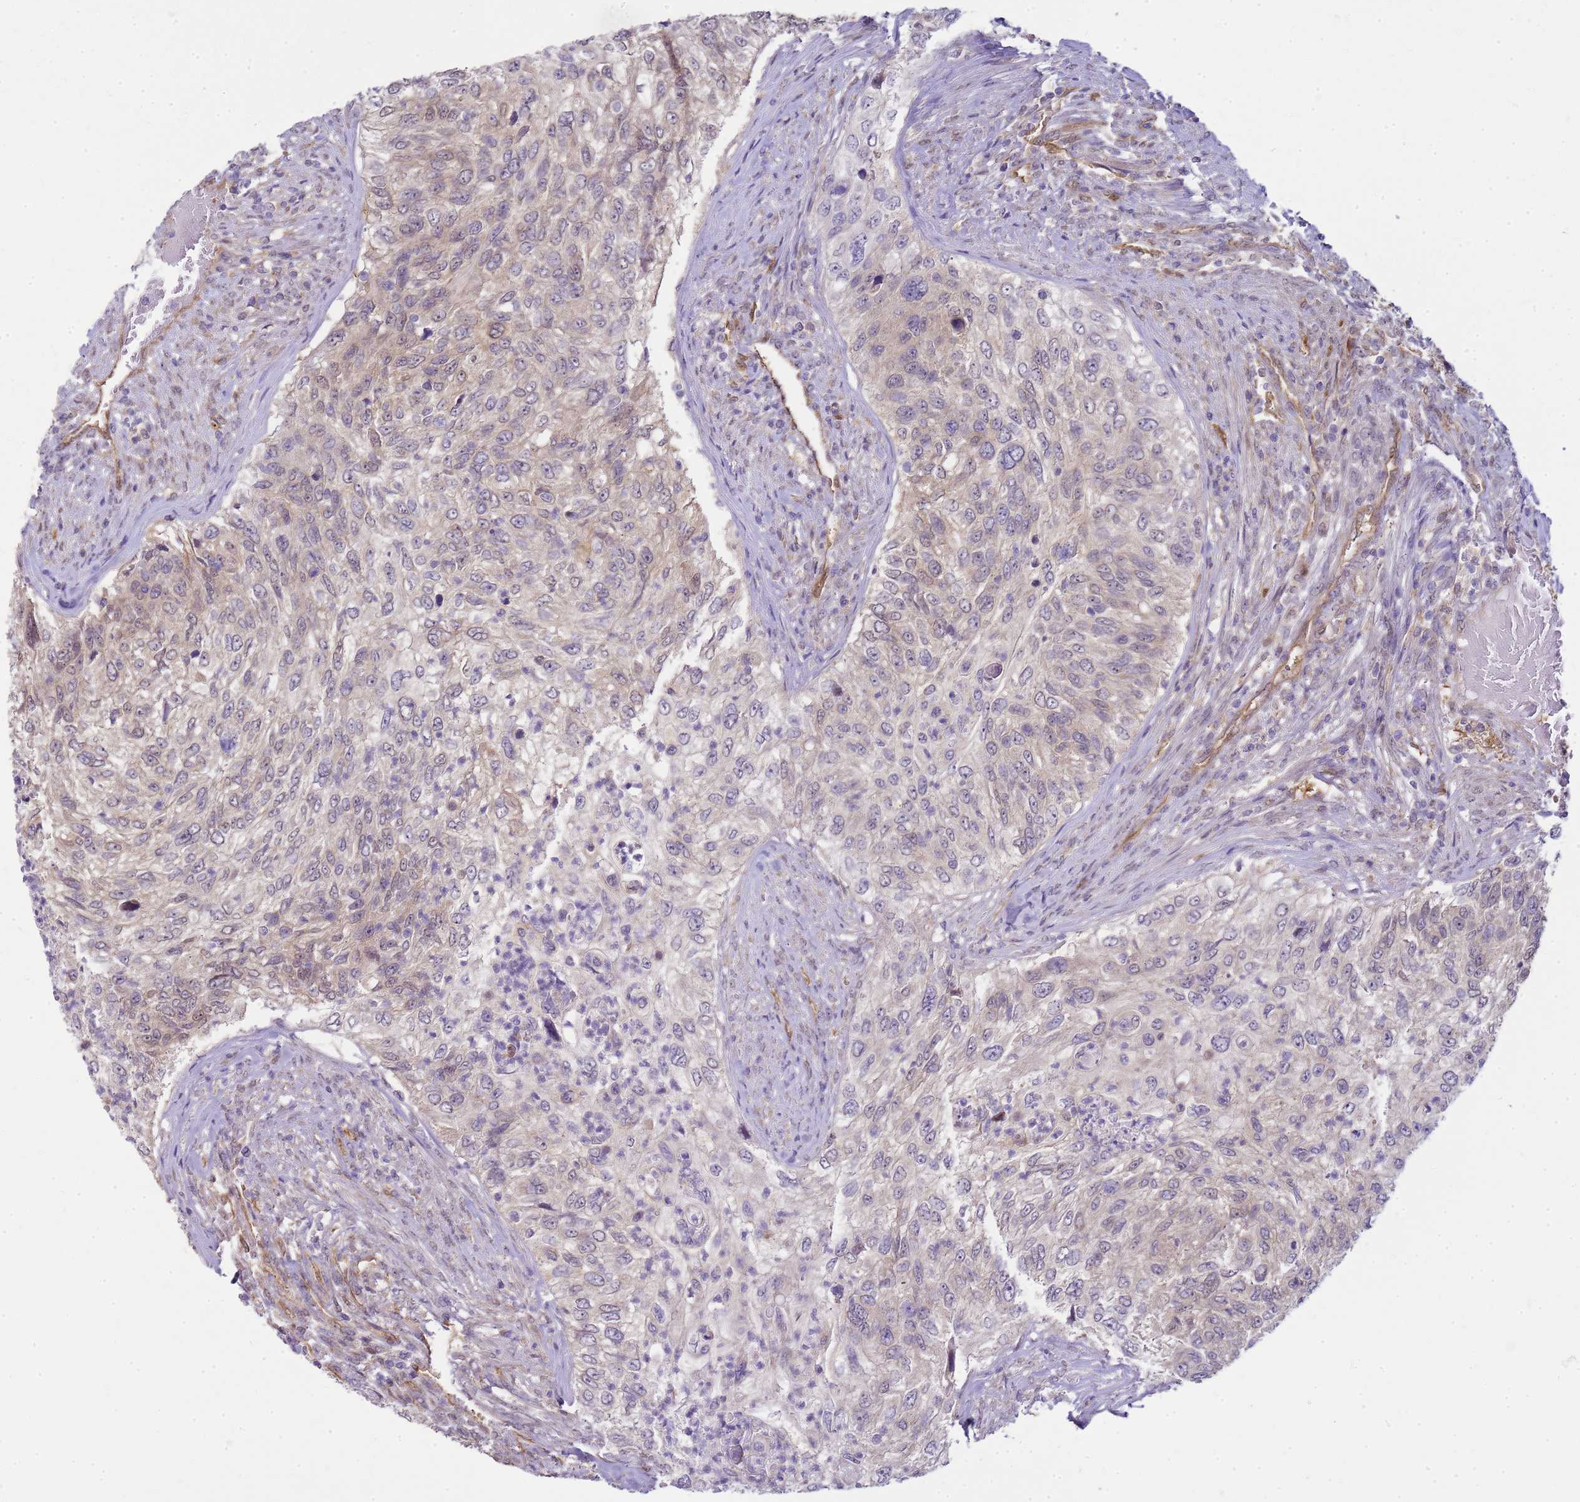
{"staining": {"intensity": "negative", "quantity": "none", "location": "none"}, "tissue": "urothelial cancer", "cell_type": "Tumor cells", "image_type": "cancer", "snomed": [{"axis": "morphology", "description": "Urothelial carcinoma, High grade"}, {"axis": "topography", "description": "Urinary bladder"}], "caption": "IHC photomicrograph of human urothelial cancer stained for a protein (brown), which demonstrates no expression in tumor cells. (DAB immunohistochemistry (IHC) with hematoxylin counter stain).", "gene": "YWHAE", "patient": {"sex": "female", "age": 60}}